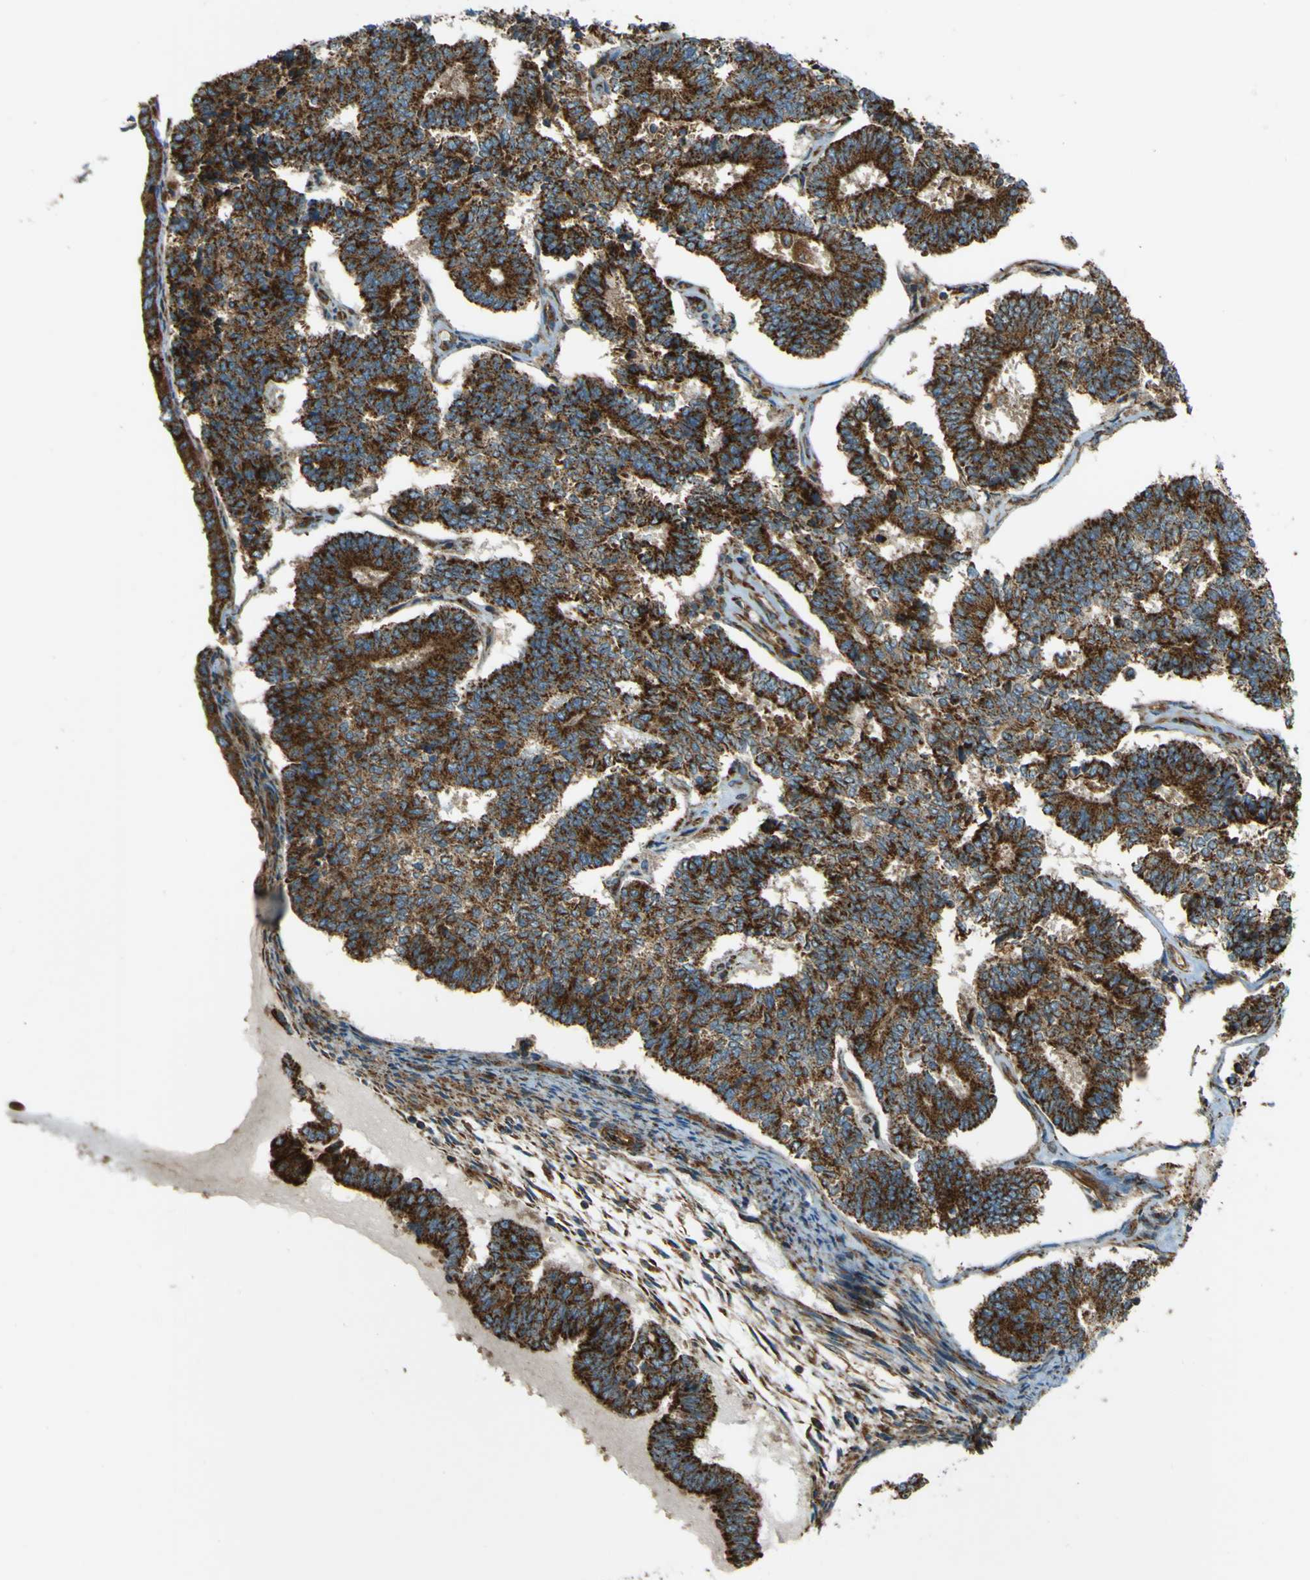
{"staining": {"intensity": "strong", "quantity": ">75%", "location": "cytoplasmic/membranous"}, "tissue": "endometrial cancer", "cell_type": "Tumor cells", "image_type": "cancer", "snomed": [{"axis": "morphology", "description": "Adenocarcinoma, NOS"}, {"axis": "topography", "description": "Endometrium"}], "caption": "Human endometrial cancer stained for a protein (brown) exhibits strong cytoplasmic/membranous positive expression in about >75% of tumor cells.", "gene": "DNAJC5", "patient": {"sex": "female", "age": 70}}